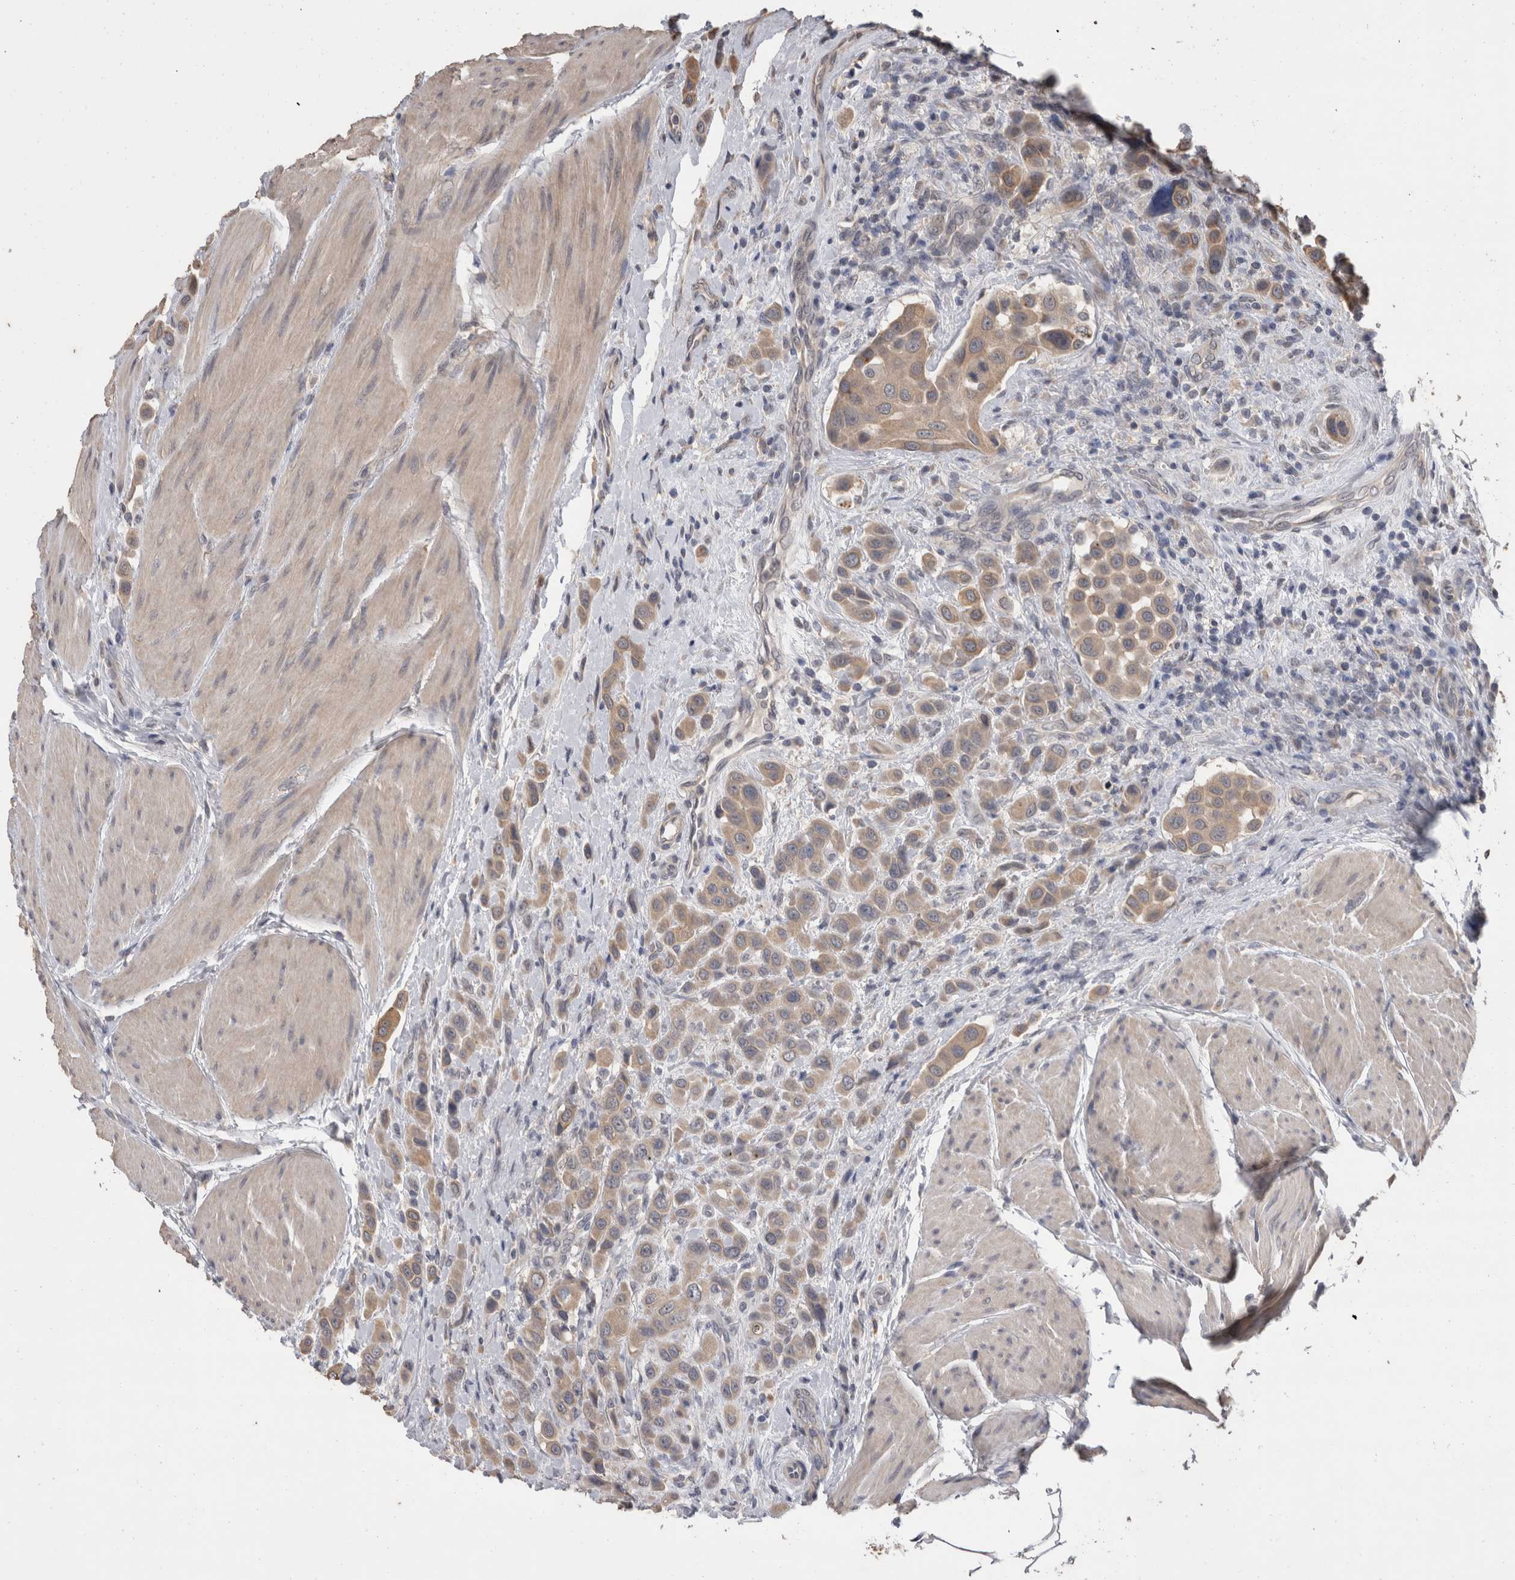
{"staining": {"intensity": "weak", "quantity": ">75%", "location": "cytoplasmic/membranous"}, "tissue": "urothelial cancer", "cell_type": "Tumor cells", "image_type": "cancer", "snomed": [{"axis": "morphology", "description": "Urothelial carcinoma, High grade"}, {"axis": "topography", "description": "Urinary bladder"}], "caption": "This is a histology image of immunohistochemistry staining of urothelial cancer, which shows weak expression in the cytoplasmic/membranous of tumor cells.", "gene": "FHOD3", "patient": {"sex": "male", "age": 50}}